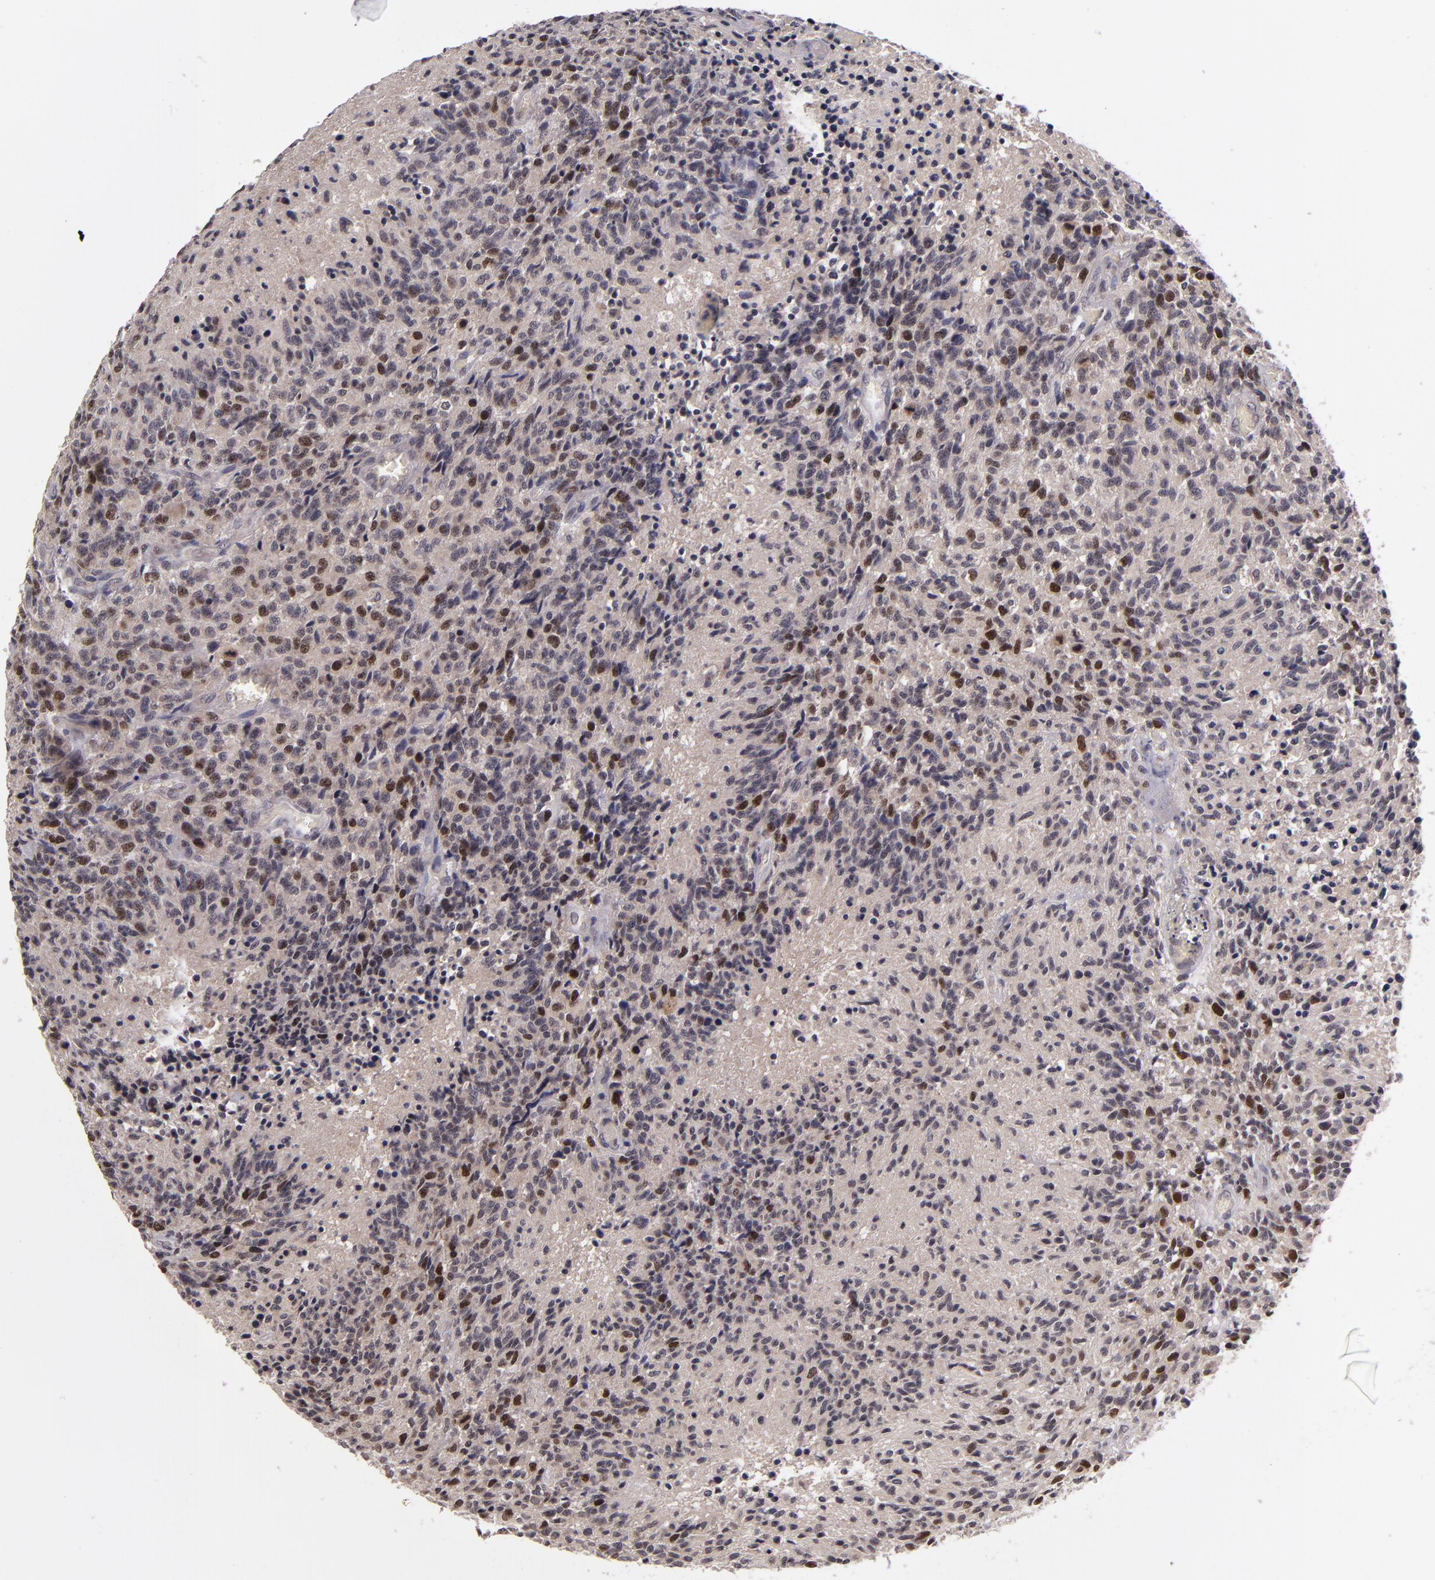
{"staining": {"intensity": "strong", "quantity": "25%-75%", "location": "nuclear"}, "tissue": "glioma", "cell_type": "Tumor cells", "image_type": "cancer", "snomed": [{"axis": "morphology", "description": "Glioma, malignant, High grade"}, {"axis": "topography", "description": "Brain"}], "caption": "Glioma stained with immunohistochemistry (IHC) demonstrates strong nuclear expression in about 25%-75% of tumor cells.", "gene": "CDC7", "patient": {"sex": "male", "age": 36}}